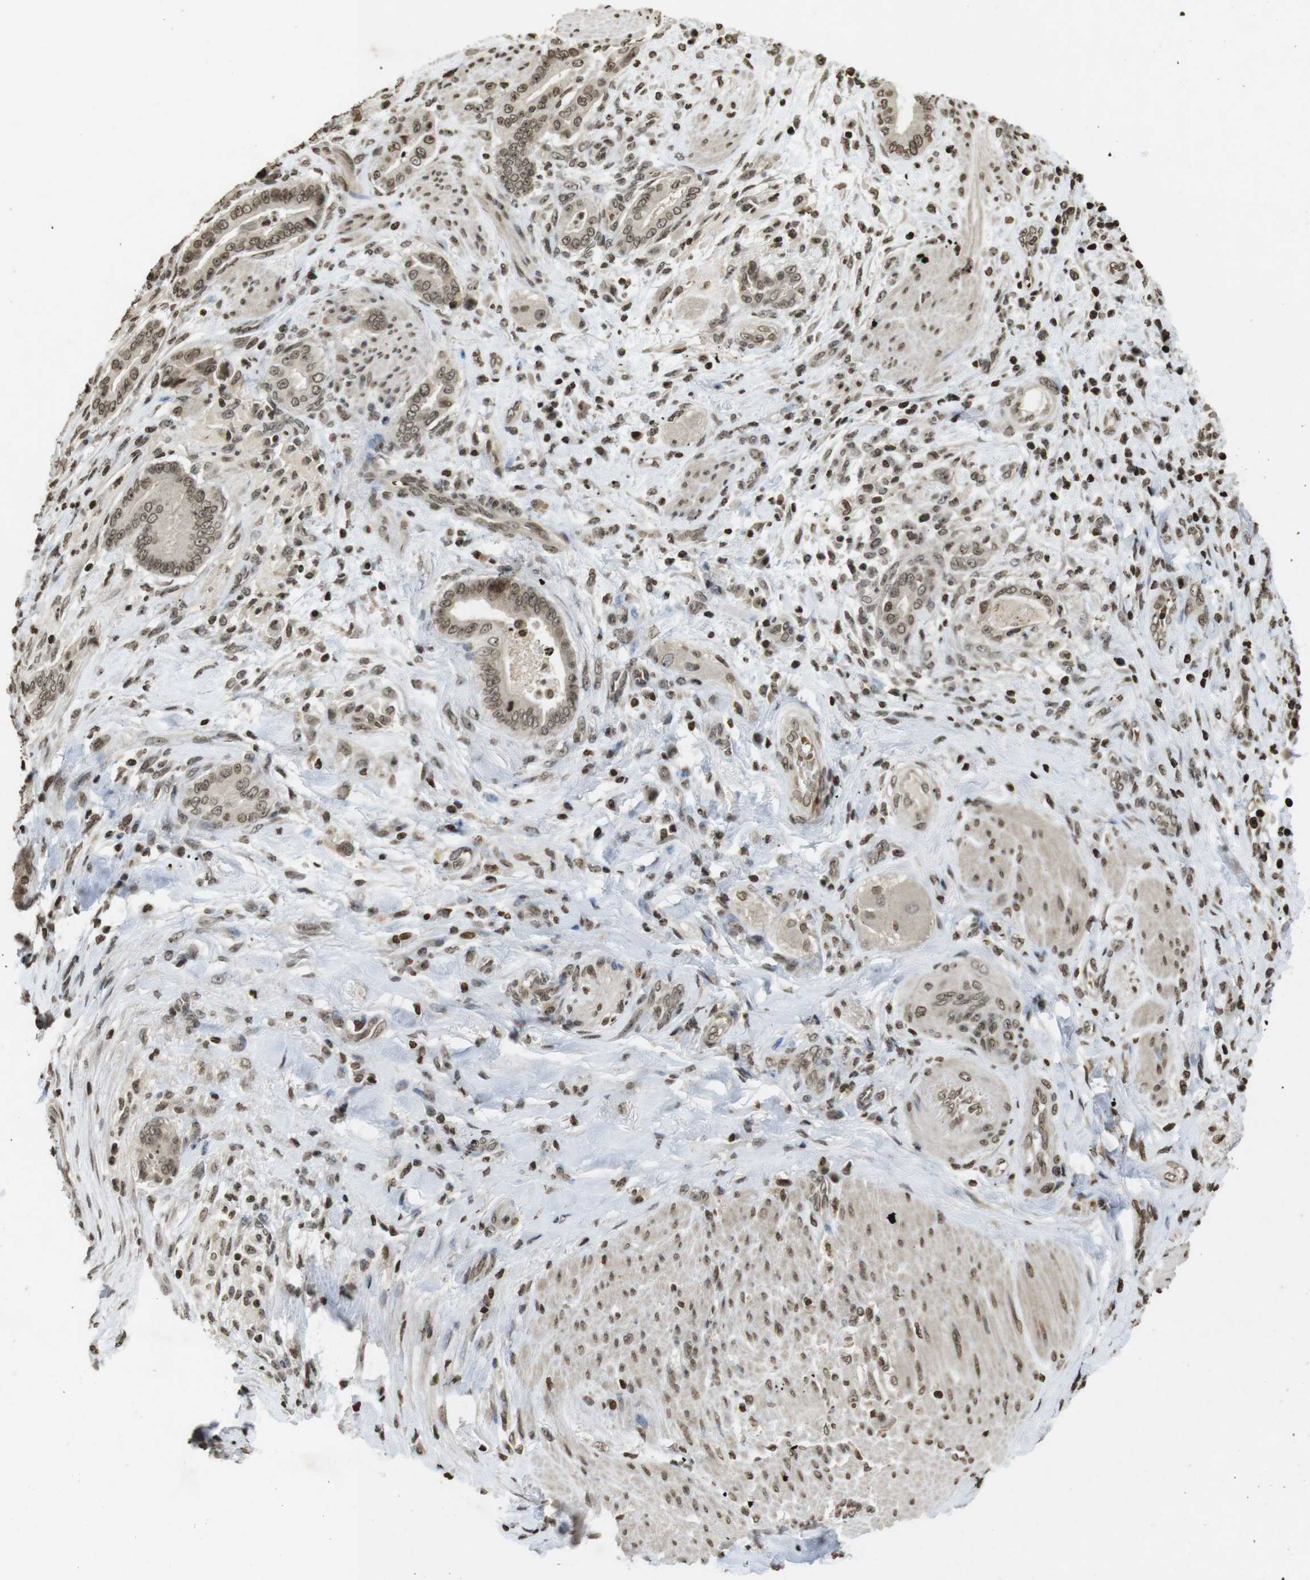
{"staining": {"intensity": "moderate", "quantity": ">75%", "location": "cytoplasmic/membranous,nuclear"}, "tissue": "pancreatic cancer", "cell_type": "Tumor cells", "image_type": "cancer", "snomed": [{"axis": "morphology", "description": "Normal tissue, NOS"}, {"axis": "morphology", "description": "Adenocarcinoma, NOS"}, {"axis": "topography", "description": "Pancreas"}], "caption": "The immunohistochemical stain highlights moderate cytoplasmic/membranous and nuclear staining in tumor cells of pancreatic cancer (adenocarcinoma) tissue.", "gene": "FOXA3", "patient": {"sex": "male", "age": 63}}